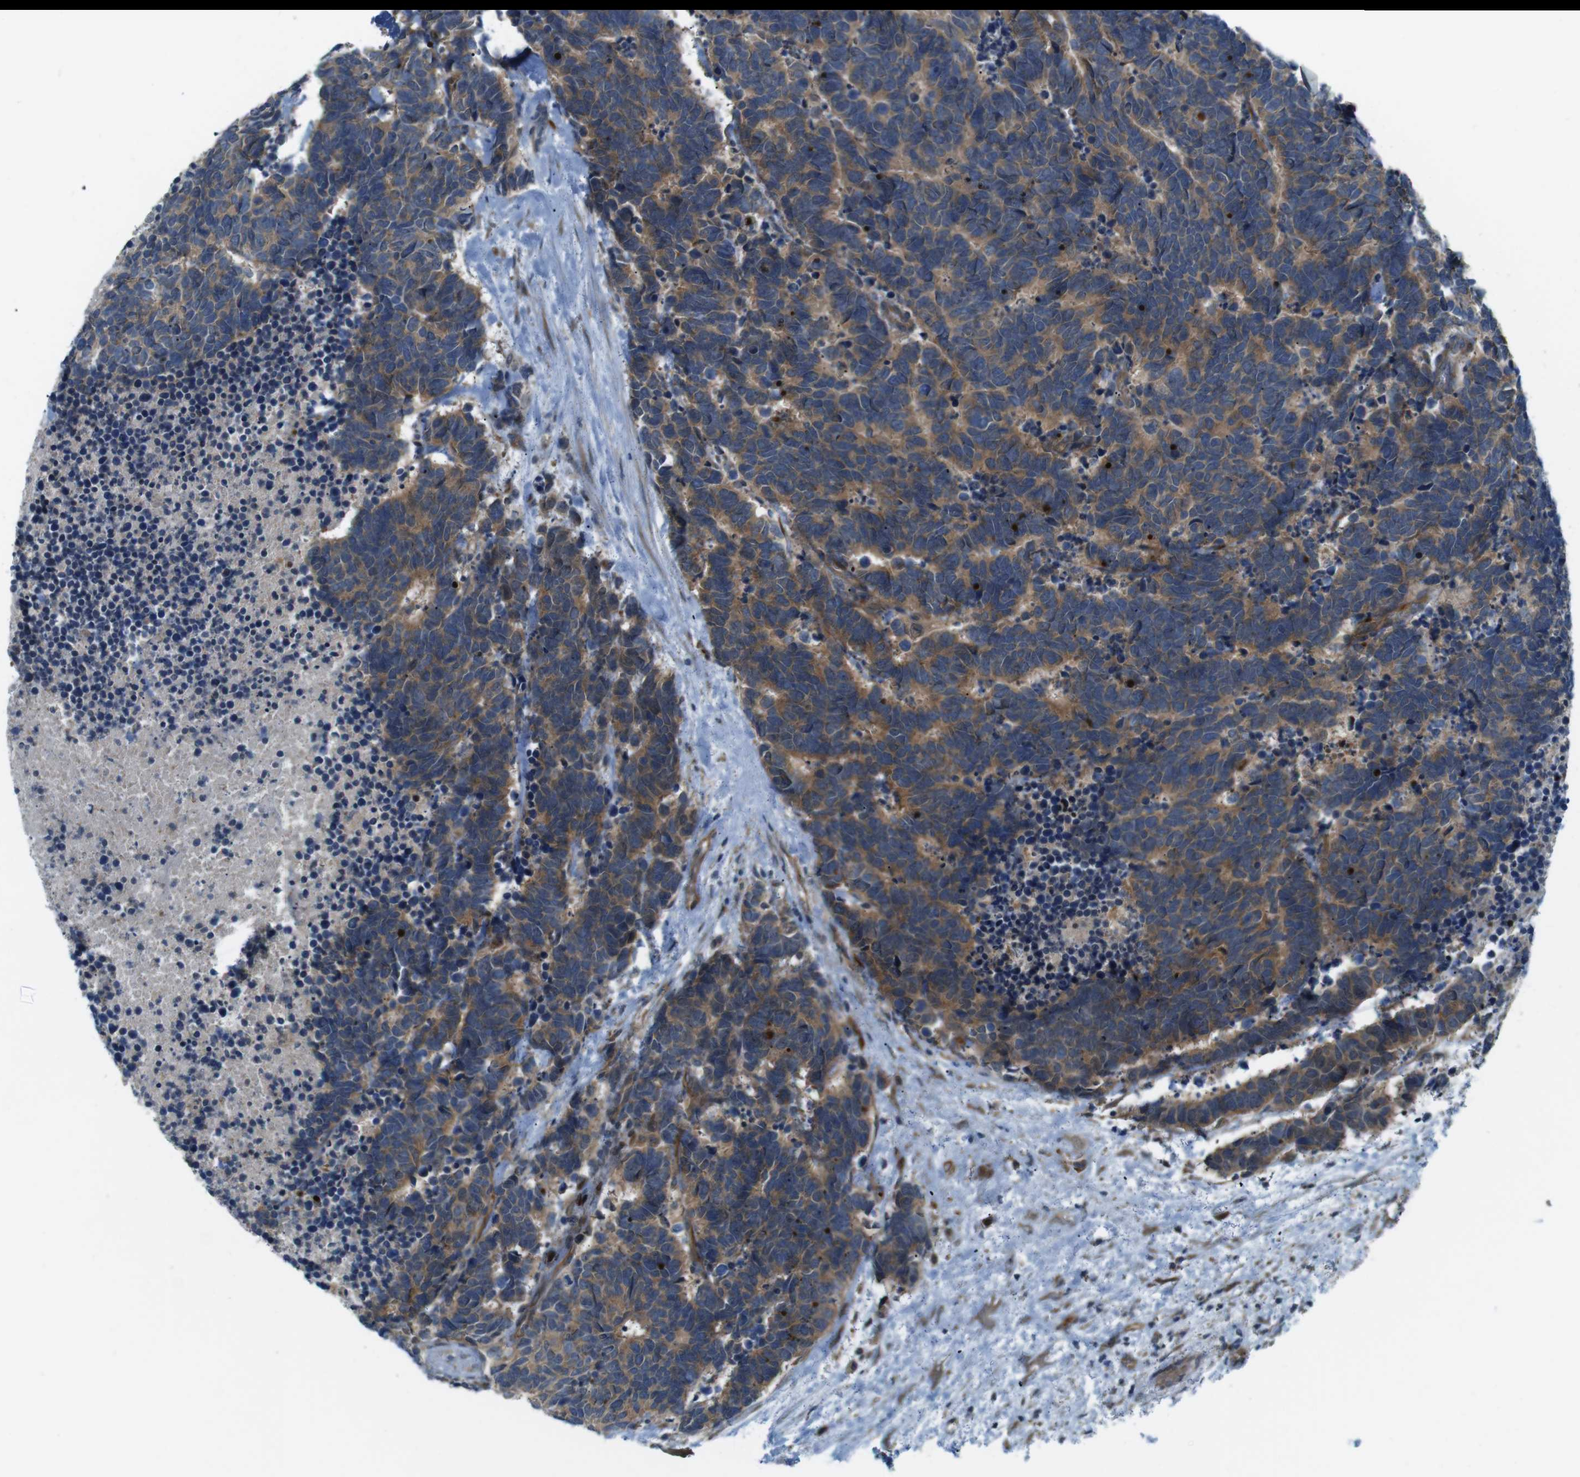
{"staining": {"intensity": "moderate", "quantity": ">75%", "location": "cytoplasmic/membranous"}, "tissue": "carcinoid", "cell_type": "Tumor cells", "image_type": "cancer", "snomed": [{"axis": "morphology", "description": "Carcinoma, NOS"}, {"axis": "morphology", "description": "Carcinoid, malignant, NOS"}, {"axis": "topography", "description": "Urinary bladder"}], "caption": "Carcinoma was stained to show a protein in brown. There is medium levels of moderate cytoplasmic/membranous positivity in about >75% of tumor cells. (IHC, brightfield microscopy, high magnification).", "gene": "TSC1", "patient": {"sex": "male", "age": 57}}